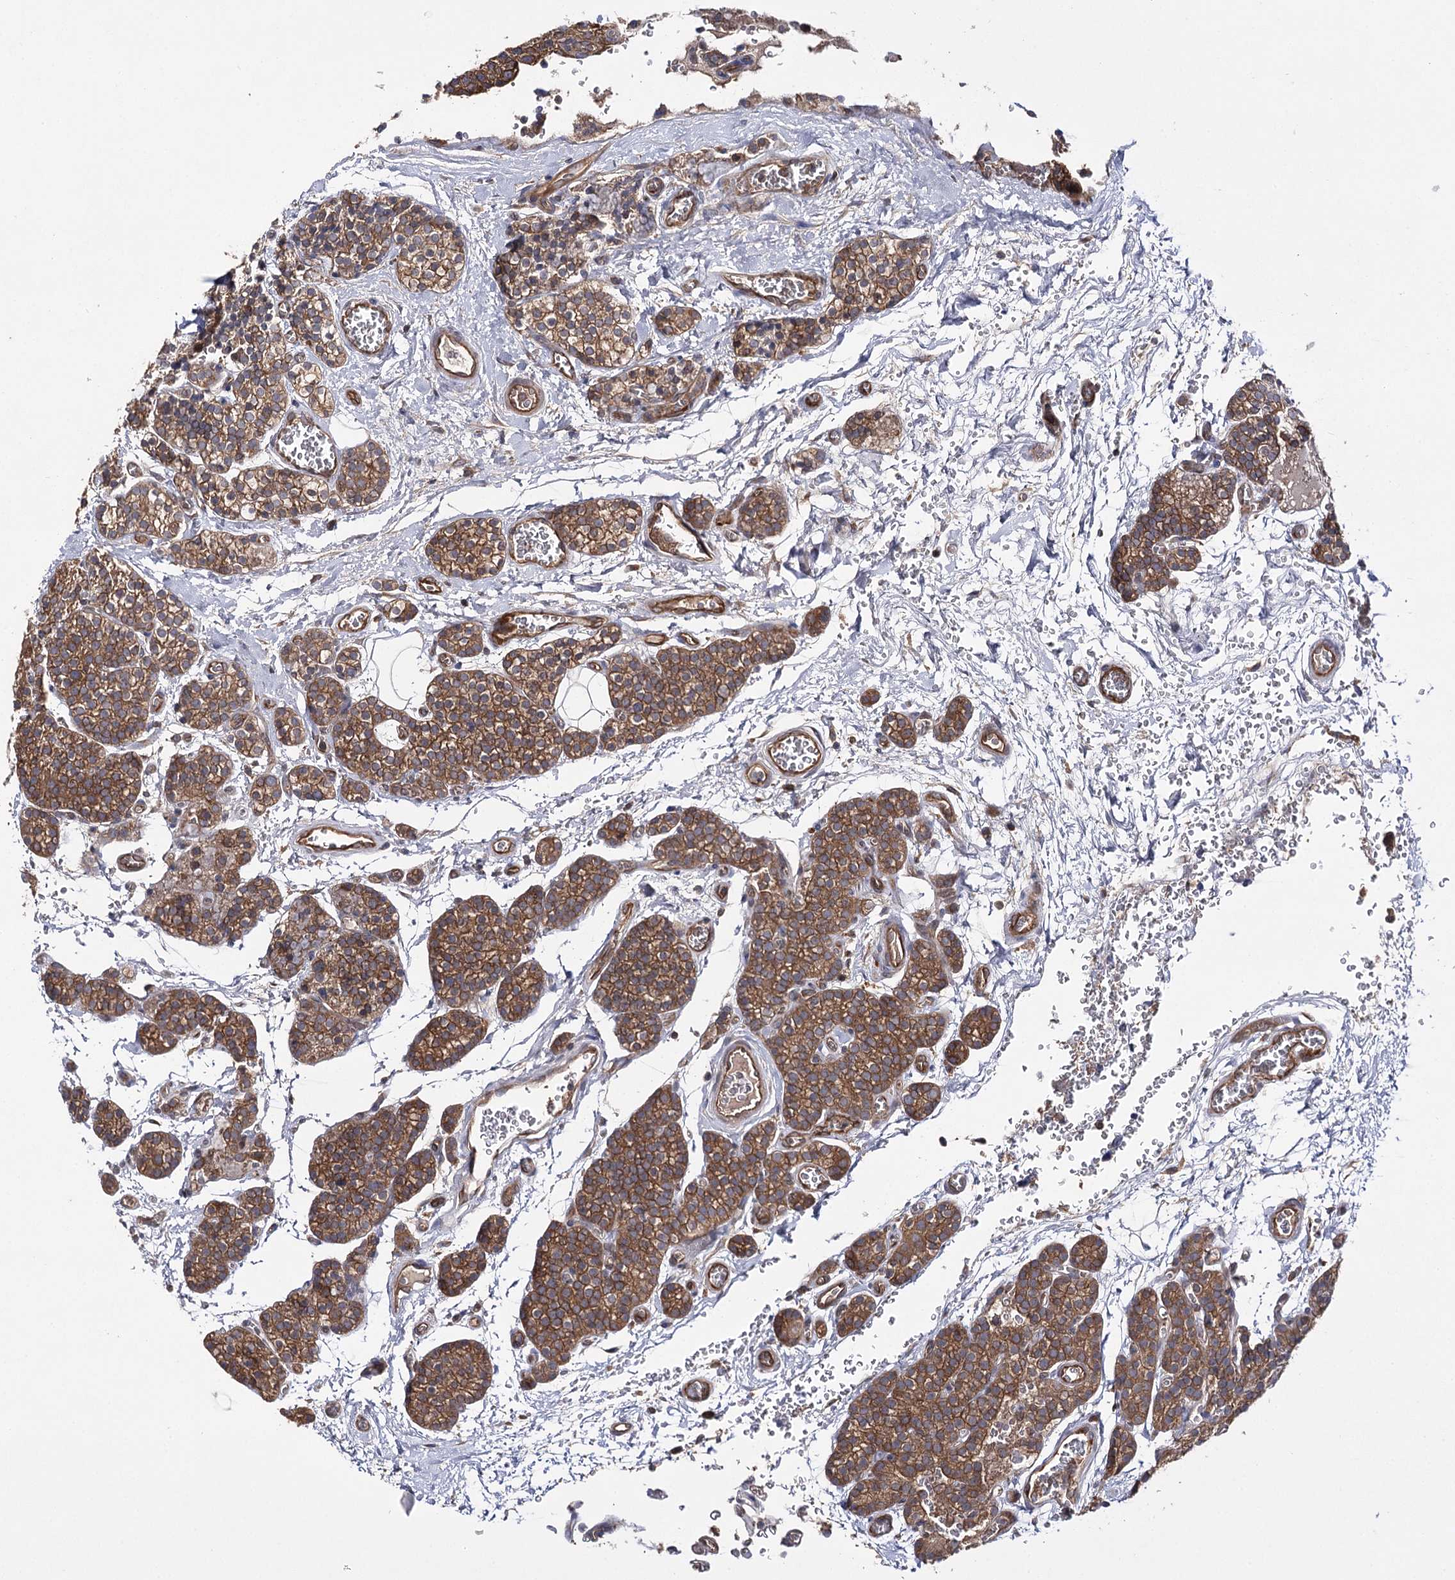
{"staining": {"intensity": "strong", "quantity": ">75%", "location": "cytoplasmic/membranous"}, "tissue": "parathyroid gland", "cell_type": "Glandular cells", "image_type": "normal", "snomed": [{"axis": "morphology", "description": "Normal tissue, NOS"}, {"axis": "topography", "description": "Parathyroid gland"}], "caption": "Glandular cells demonstrate high levels of strong cytoplasmic/membranous positivity in about >75% of cells in unremarkable parathyroid gland. Immunohistochemistry stains the protein of interest in brown and the nuclei are stained blue.", "gene": "BCR", "patient": {"sex": "female", "age": 64}}